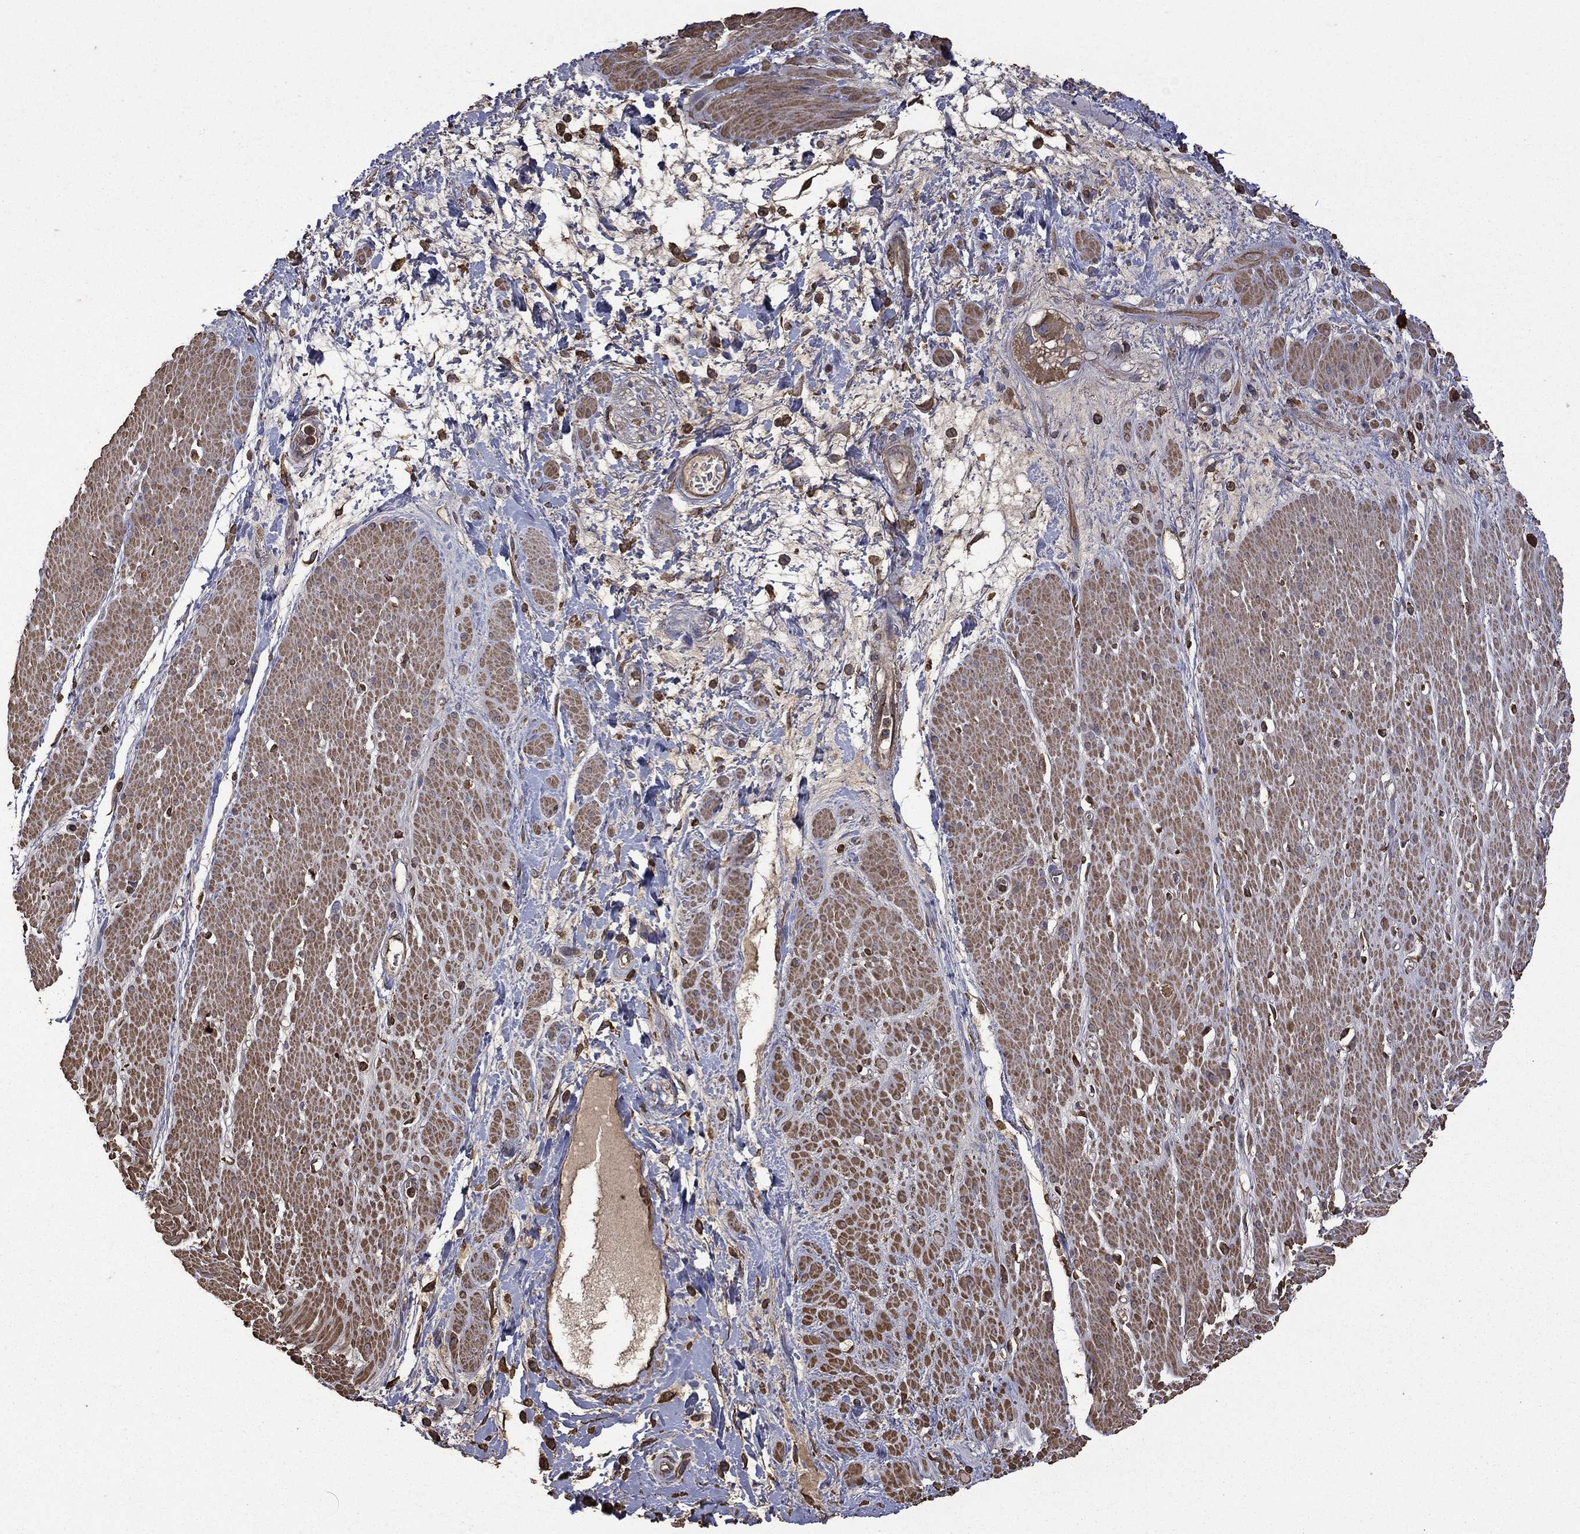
{"staining": {"intensity": "moderate", "quantity": ">75%", "location": "cytoplasmic/membranous"}, "tissue": "smooth muscle", "cell_type": "Smooth muscle cells", "image_type": "normal", "snomed": [{"axis": "morphology", "description": "Normal tissue, NOS"}, {"axis": "topography", "description": "Soft tissue"}, {"axis": "topography", "description": "Smooth muscle"}], "caption": "Unremarkable smooth muscle displays moderate cytoplasmic/membranous positivity in approximately >75% of smooth muscle cells, visualized by immunohistochemistry. The staining was performed using DAB to visualize the protein expression in brown, while the nuclei were stained in blue with hematoxylin (Magnification: 20x).", "gene": "METTL27", "patient": {"sex": "male", "age": 72}}